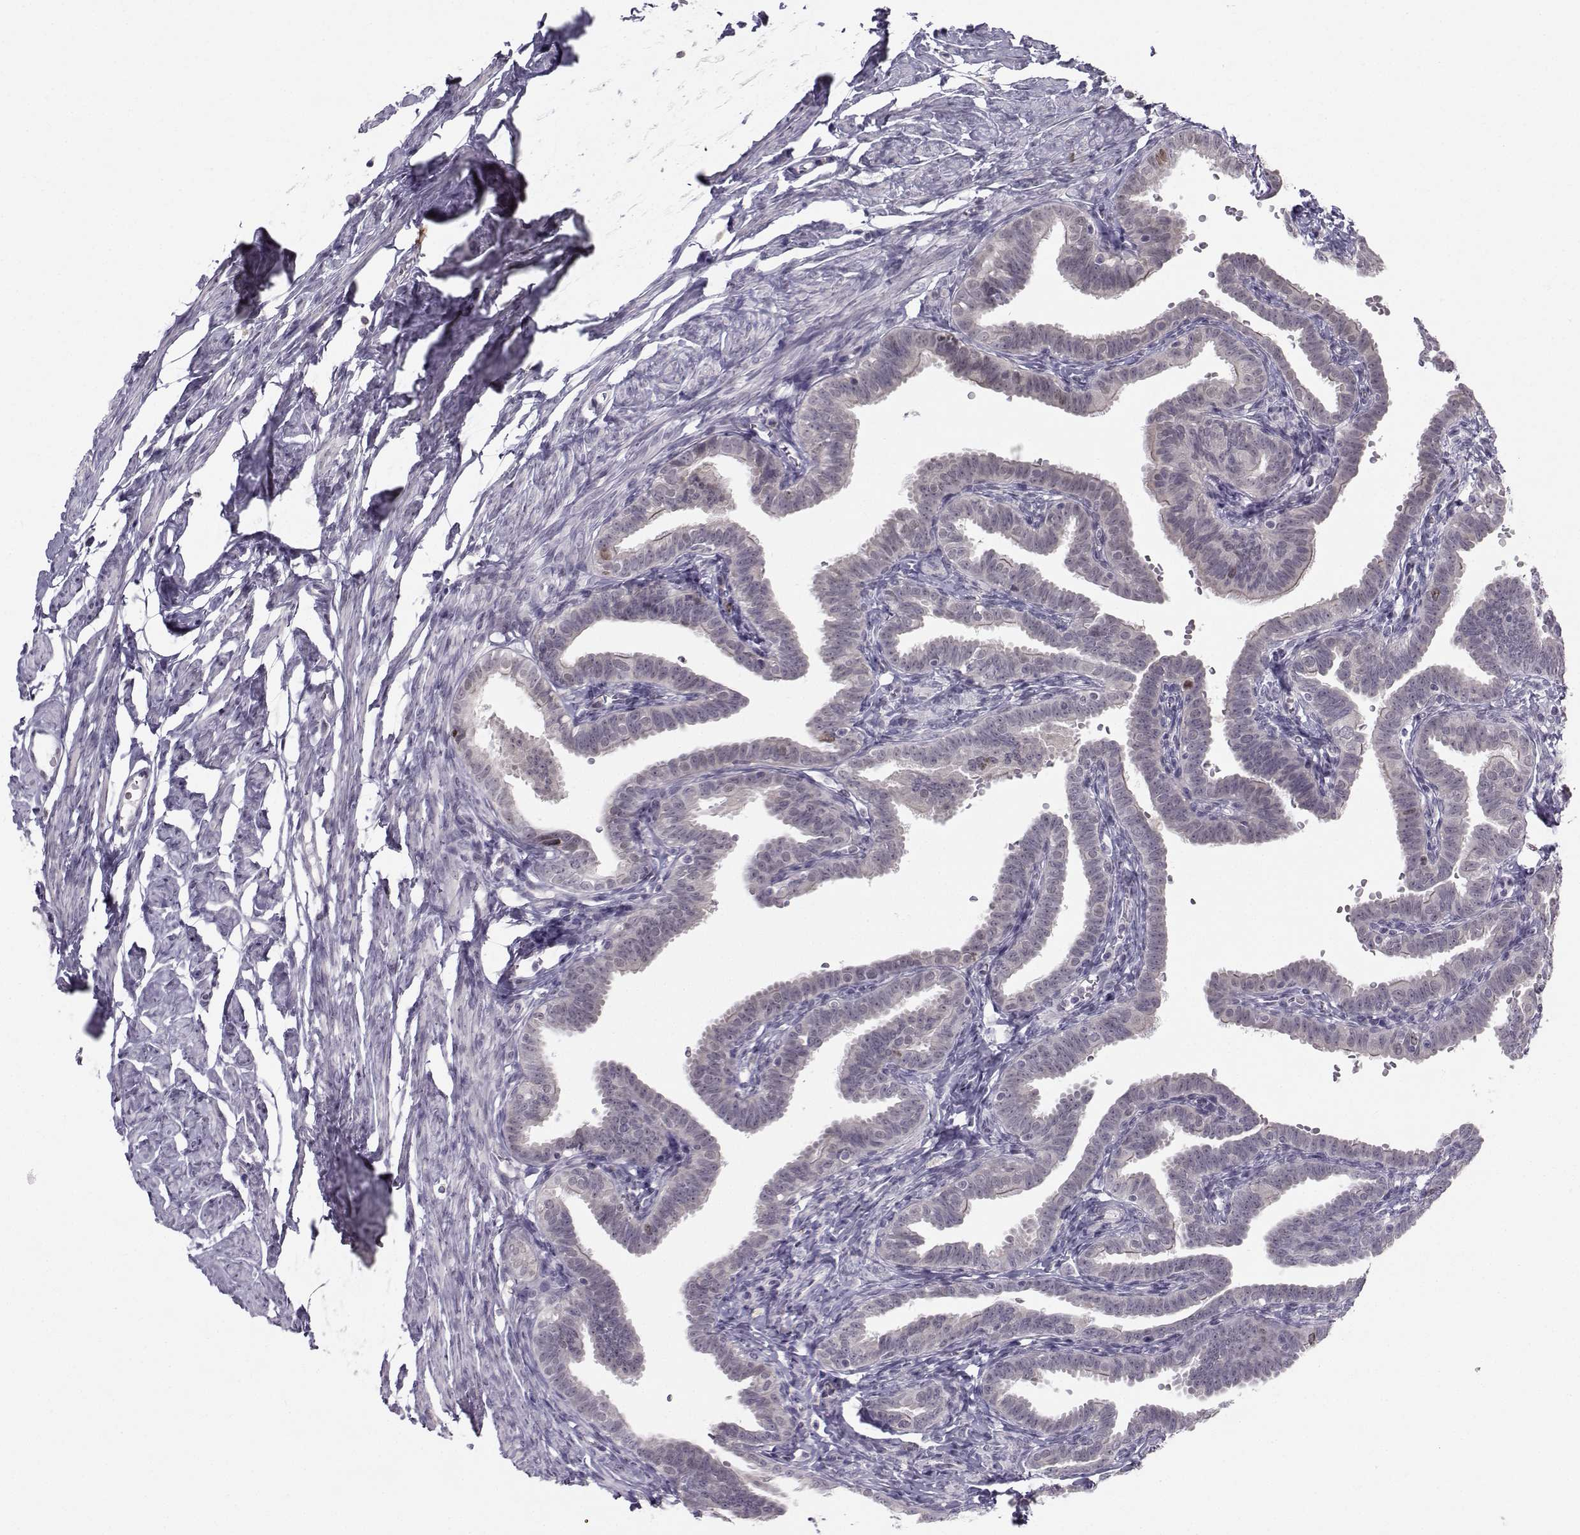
{"staining": {"intensity": "weak", "quantity": "25%-75%", "location": "cytoplasmic/membranous"}, "tissue": "fallopian tube", "cell_type": "Glandular cells", "image_type": "normal", "snomed": [{"axis": "morphology", "description": "Normal tissue, NOS"}, {"axis": "topography", "description": "Fallopian tube"}, {"axis": "topography", "description": "Ovary"}], "caption": "The image displays staining of benign fallopian tube, revealing weak cytoplasmic/membranous protein expression (brown color) within glandular cells.", "gene": "LRP8", "patient": {"sex": "female", "age": 57}}